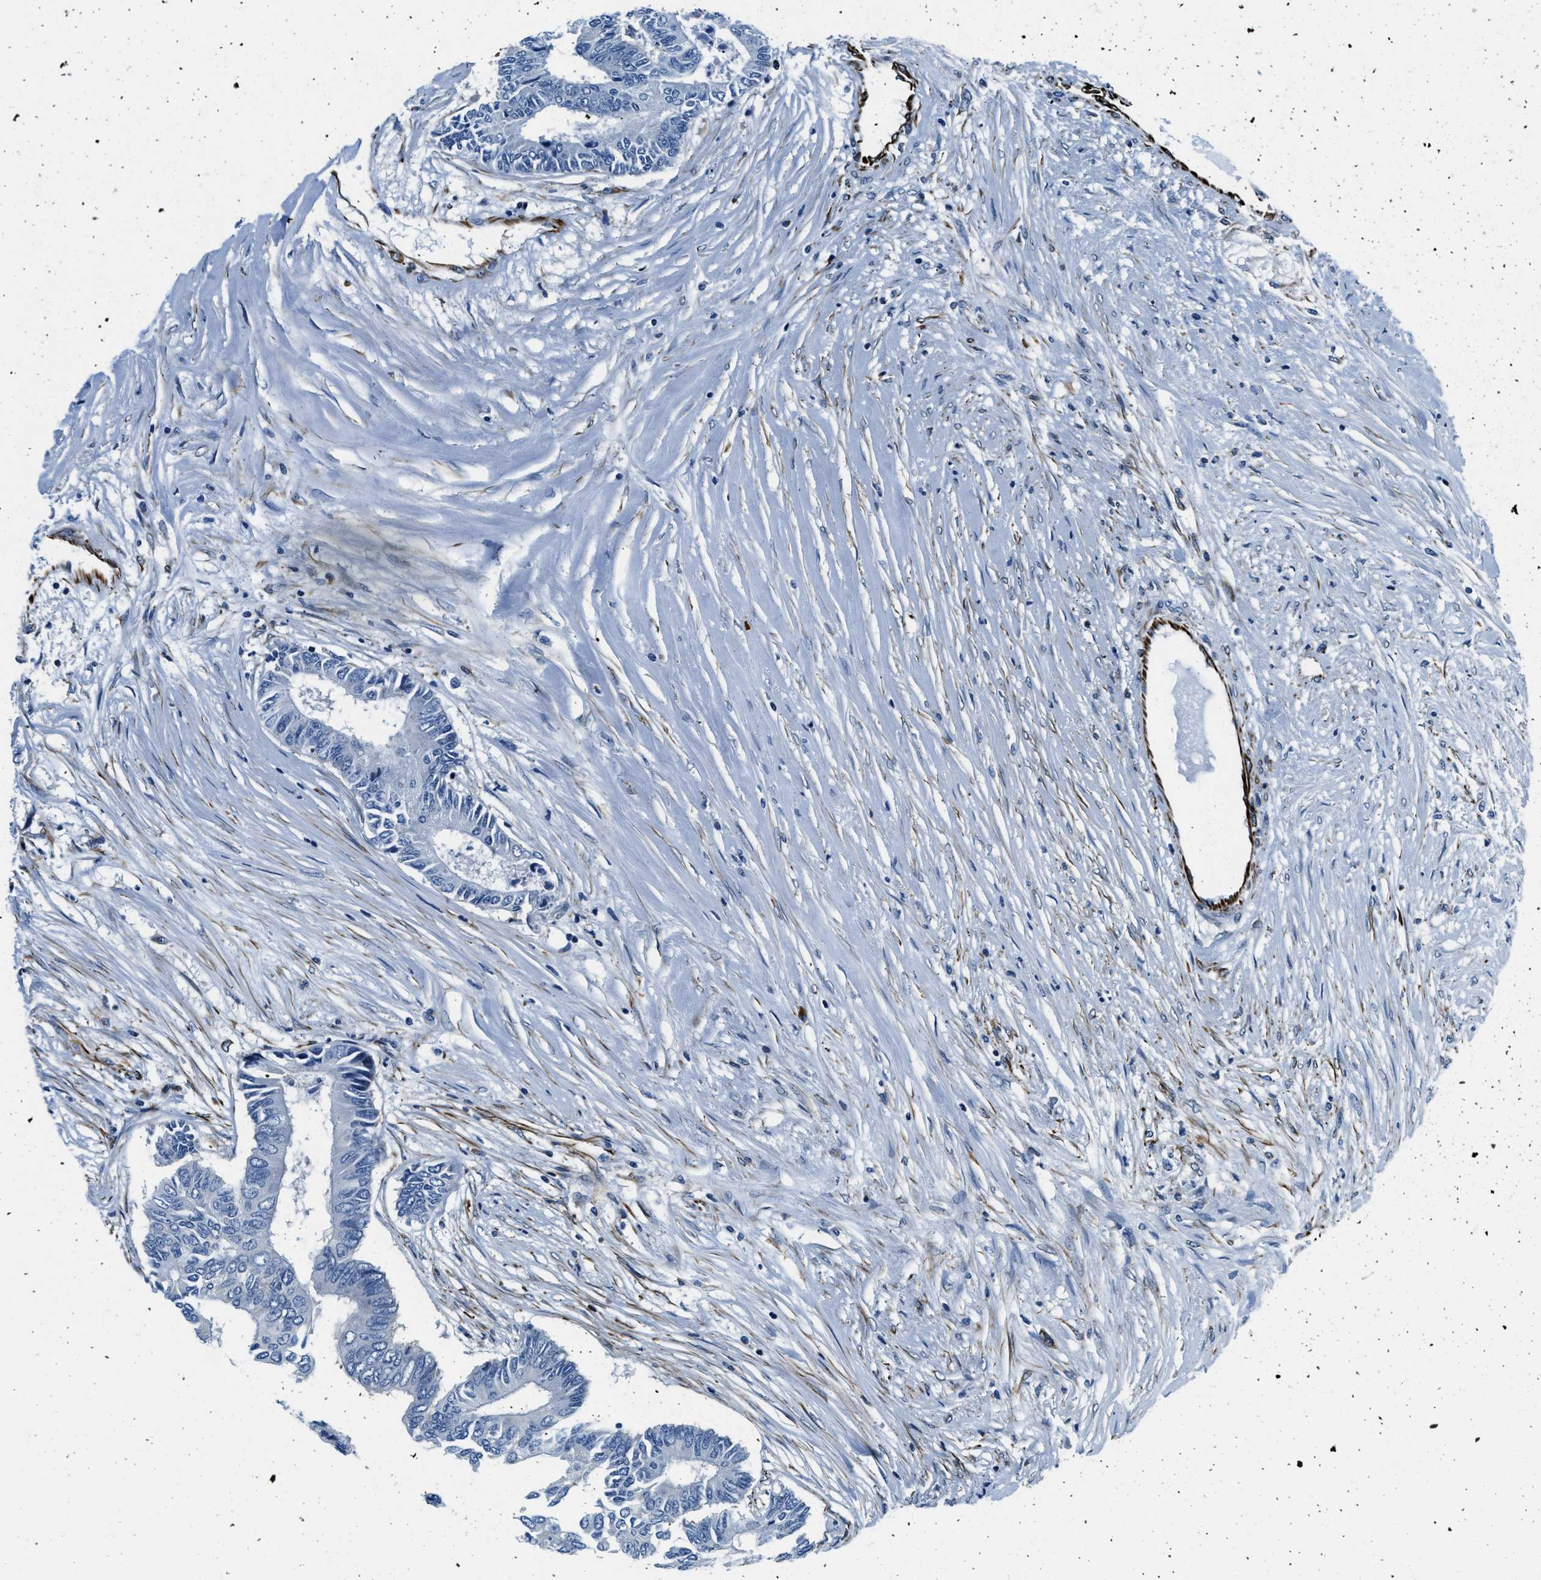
{"staining": {"intensity": "negative", "quantity": "none", "location": "none"}, "tissue": "colorectal cancer", "cell_type": "Tumor cells", "image_type": "cancer", "snomed": [{"axis": "morphology", "description": "Adenocarcinoma, NOS"}, {"axis": "topography", "description": "Rectum"}], "caption": "Histopathology image shows no protein staining in tumor cells of colorectal adenocarcinoma tissue.", "gene": "GNS", "patient": {"sex": "male", "age": 63}}